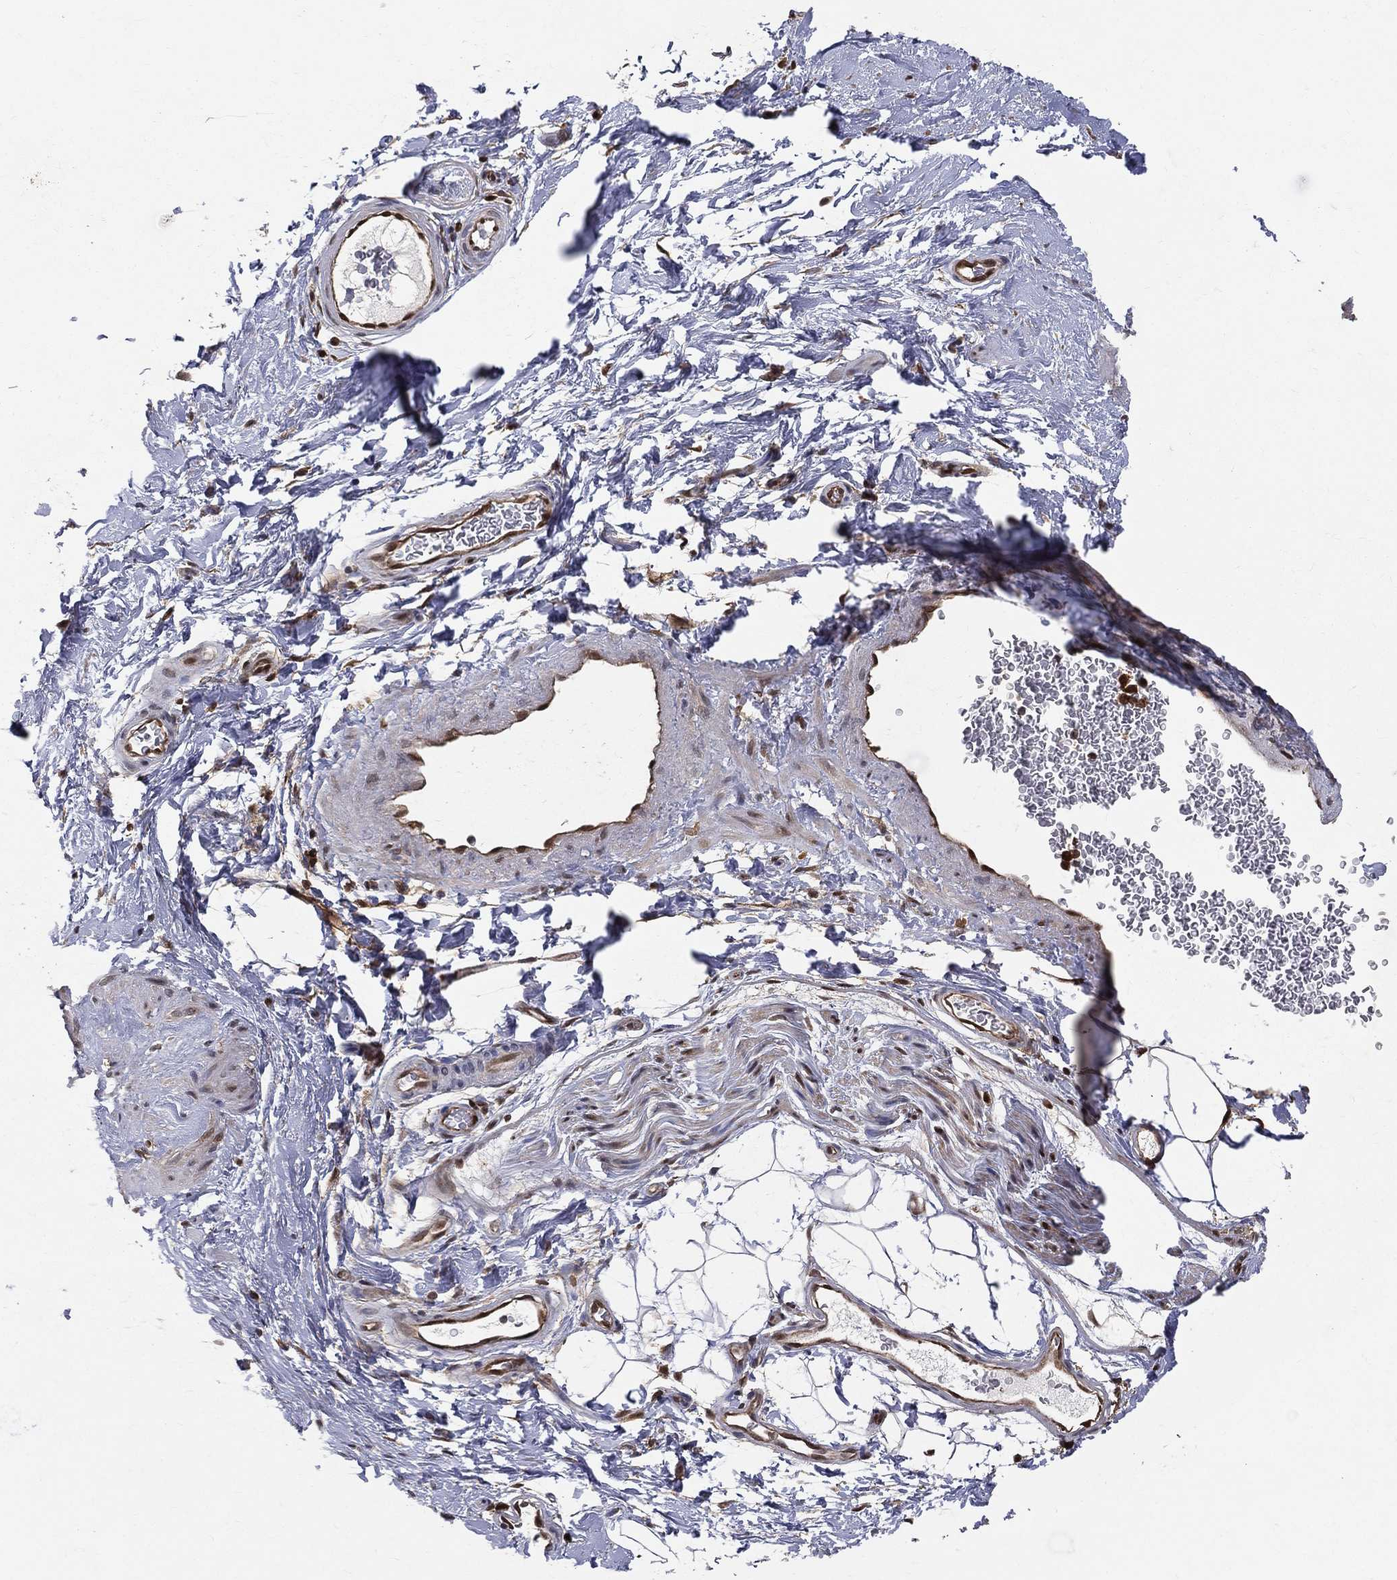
{"staining": {"intensity": "moderate", "quantity": "<25%", "location": "nuclear"}, "tissue": "soft tissue", "cell_type": "Fibroblasts", "image_type": "normal", "snomed": [{"axis": "morphology", "description": "Normal tissue, NOS"}, {"axis": "topography", "description": "Soft tissue"}, {"axis": "topography", "description": "Vascular tissue"}], "caption": "Immunohistochemical staining of normal human soft tissue exhibits low levels of moderate nuclear positivity in approximately <25% of fibroblasts. The staining is performed using DAB brown chromogen to label protein expression. The nuclei are counter-stained blue using hematoxylin.", "gene": "ENO1", "patient": {"sex": "male", "age": 41}}